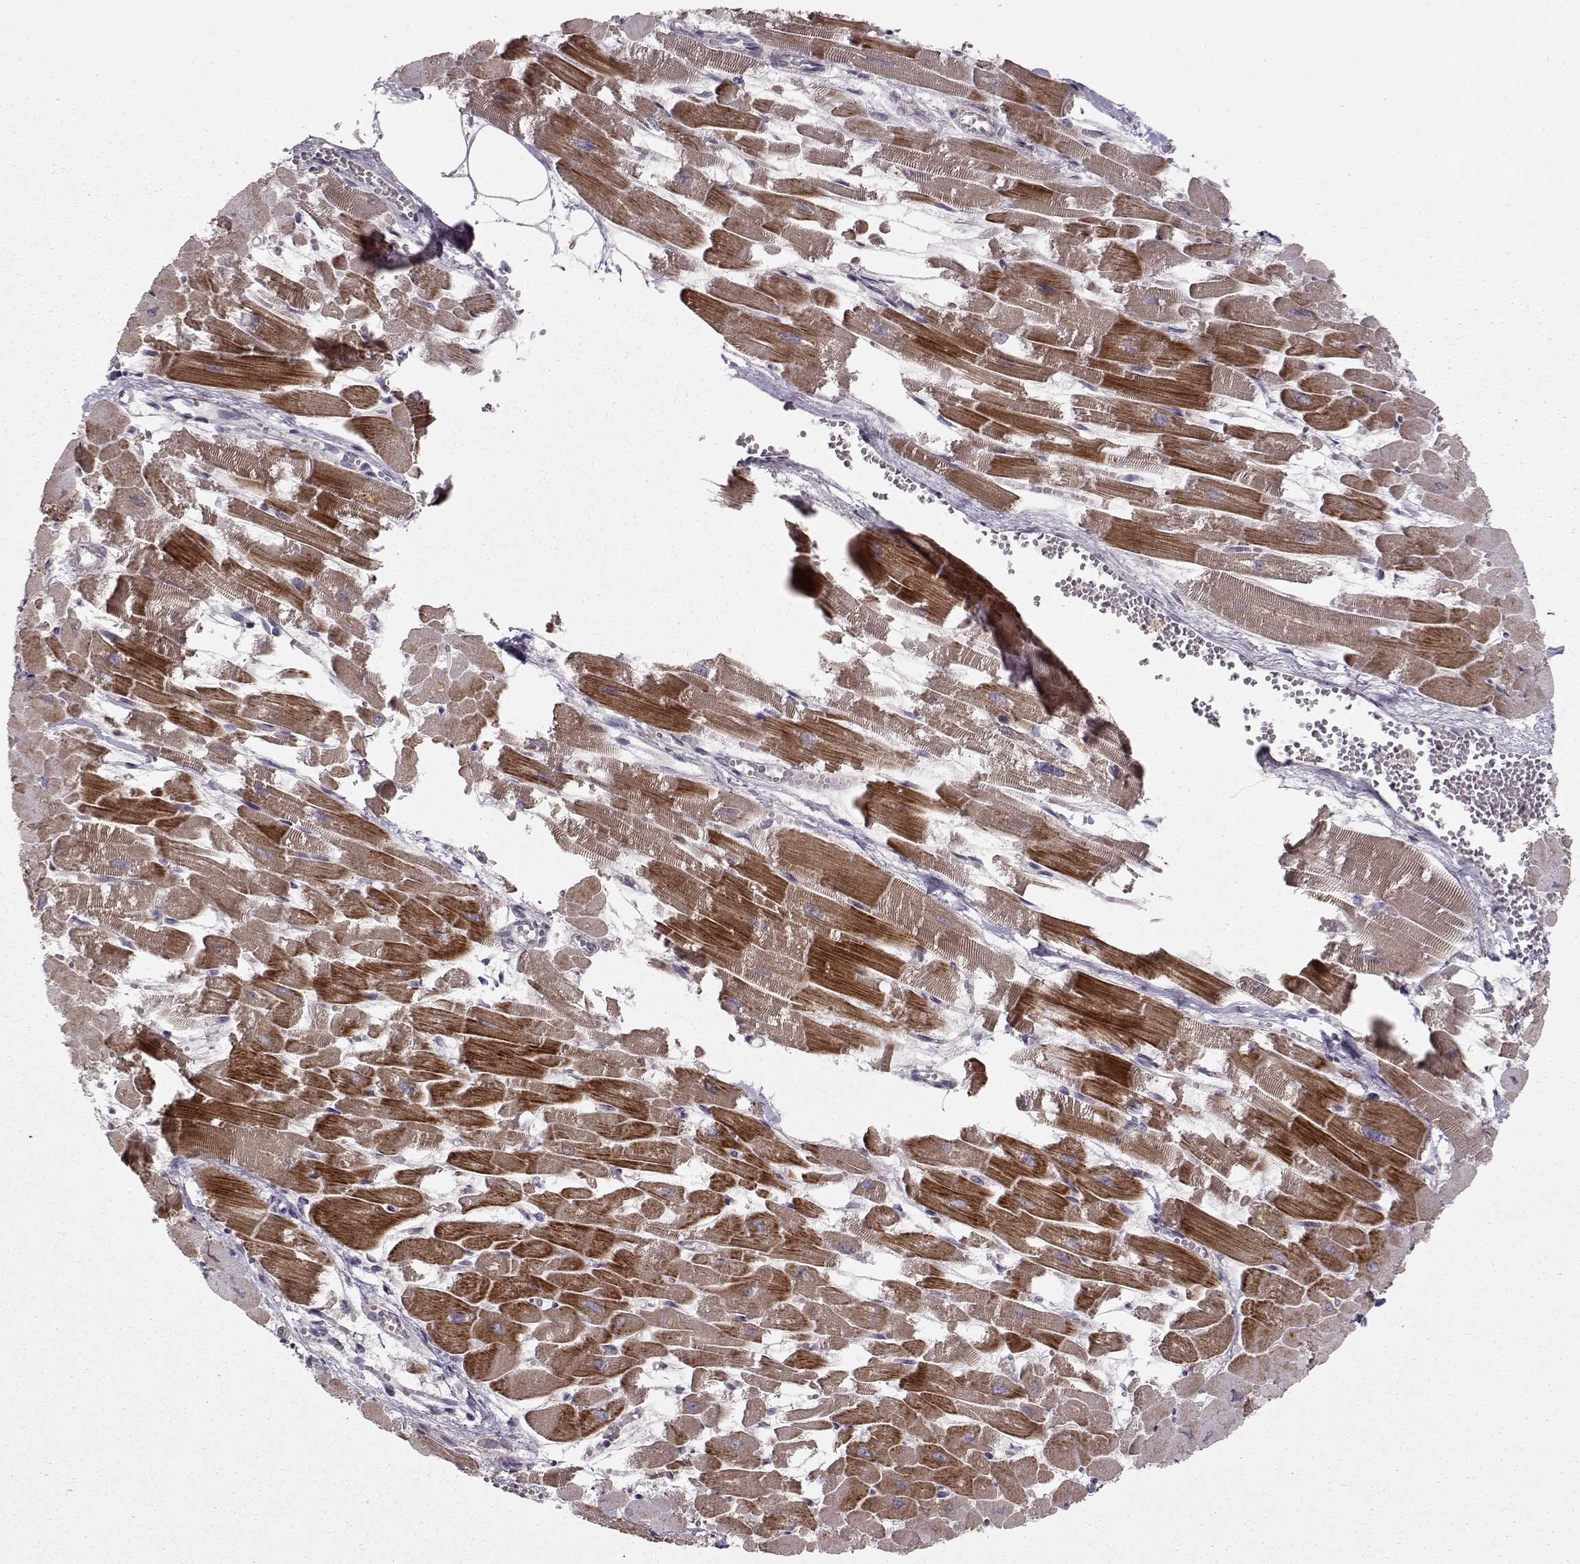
{"staining": {"intensity": "strong", "quantity": "25%-75%", "location": "cytoplasmic/membranous"}, "tissue": "heart muscle", "cell_type": "Cardiomyocytes", "image_type": "normal", "snomed": [{"axis": "morphology", "description": "Normal tissue, NOS"}, {"axis": "topography", "description": "Heart"}], "caption": "Heart muscle stained with DAB (3,3'-diaminobenzidine) immunohistochemistry displays high levels of strong cytoplasmic/membranous expression in about 25%-75% of cardiomyocytes. (DAB (3,3'-diaminobenzidine) IHC with brightfield microscopy, high magnification).", "gene": "CMTM3", "patient": {"sex": "female", "age": 52}}